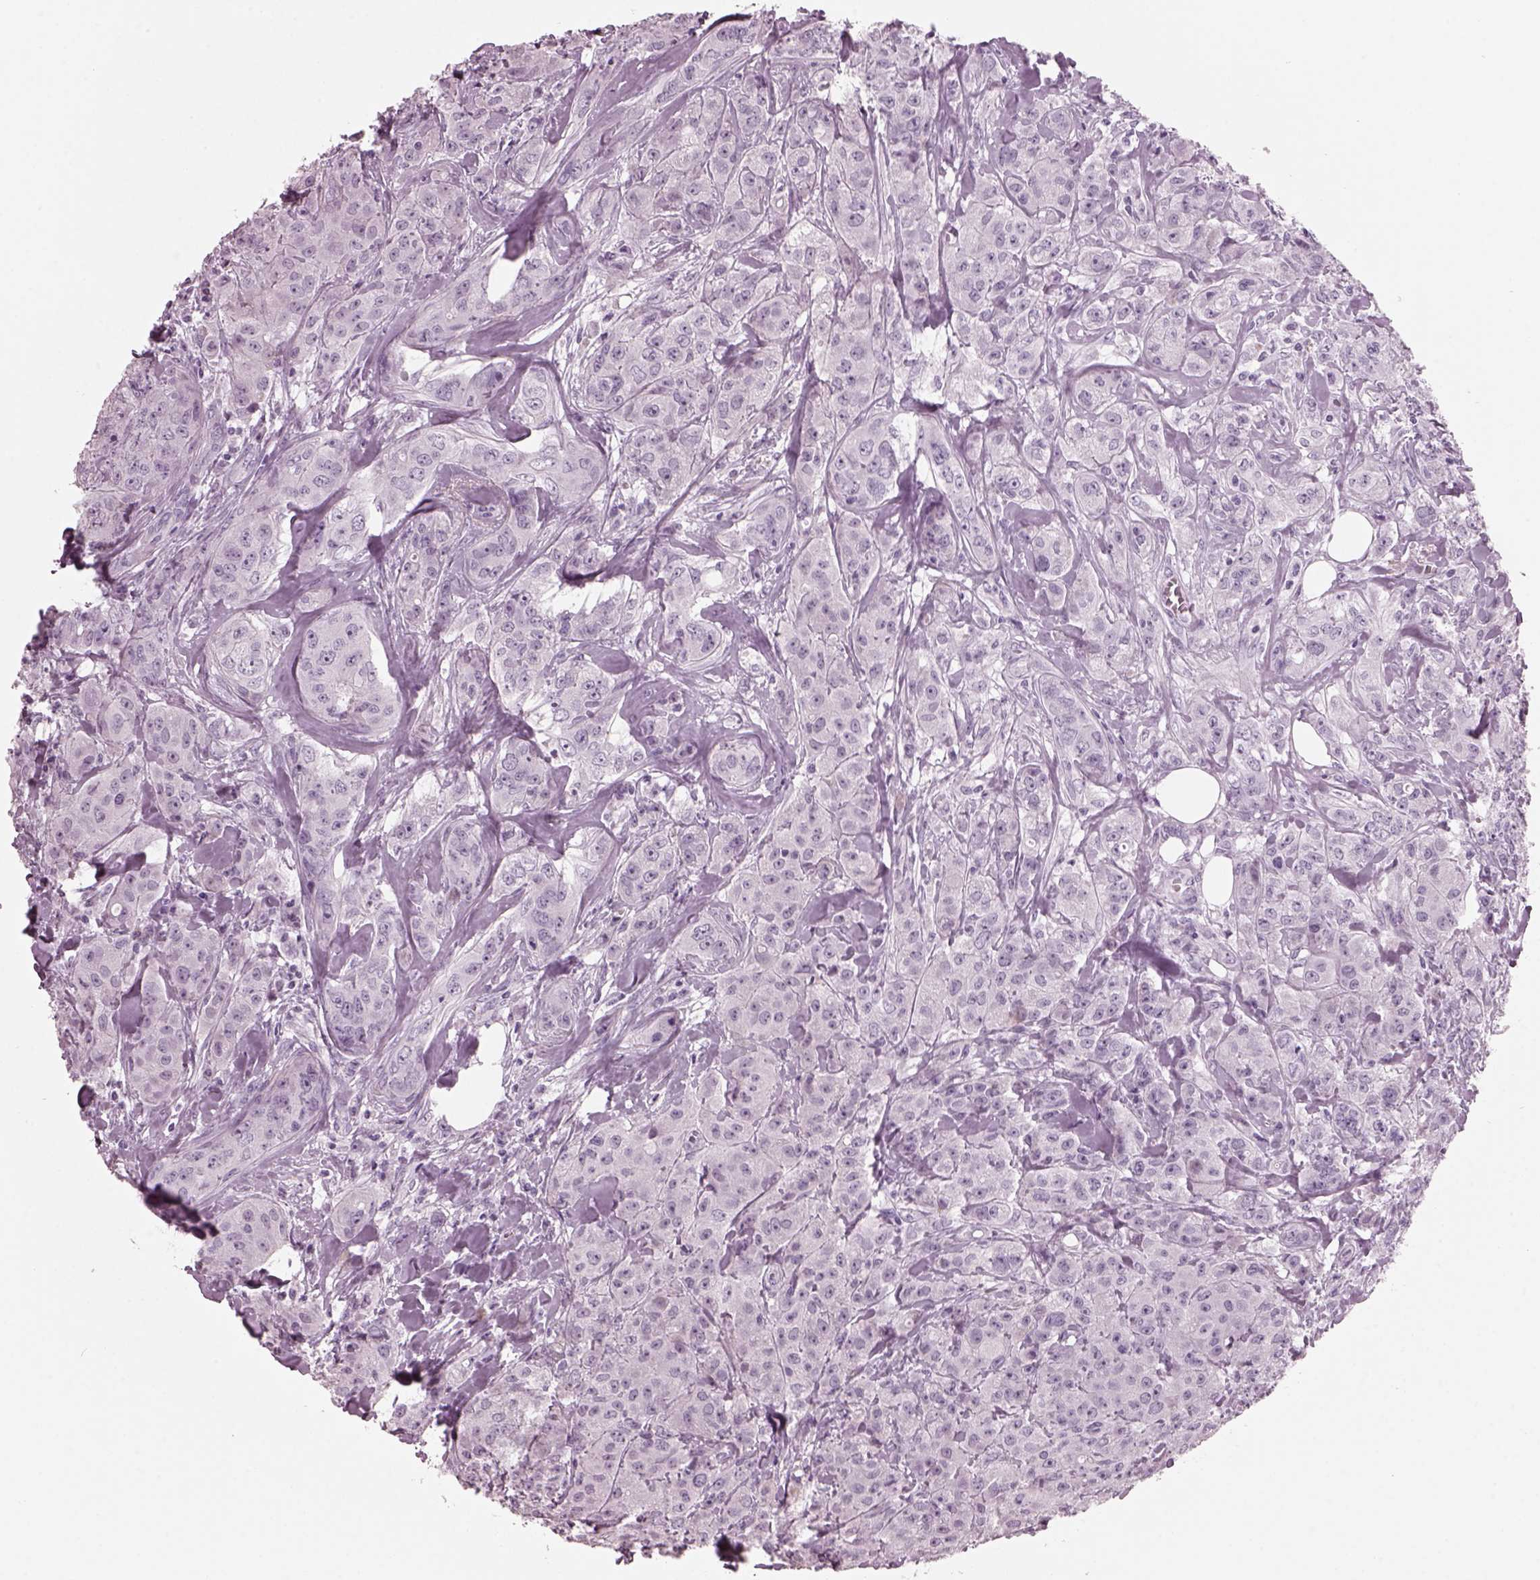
{"staining": {"intensity": "negative", "quantity": "none", "location": "none"}, "tissue": "breast cancer", "cell_type": "Tumor cells", "image_type": "cancer", "snomed": [{"axis": "morphology", "description": "Duct carcinoma"}, {"axis": "topography", "description": "Breast"}], "caption": "Immunohistochemical staining of breast cancer demonstrates no significant expression in tumor cells.", "gene": "HYDIN", "patient": {"sex": "female", "age": 43}}